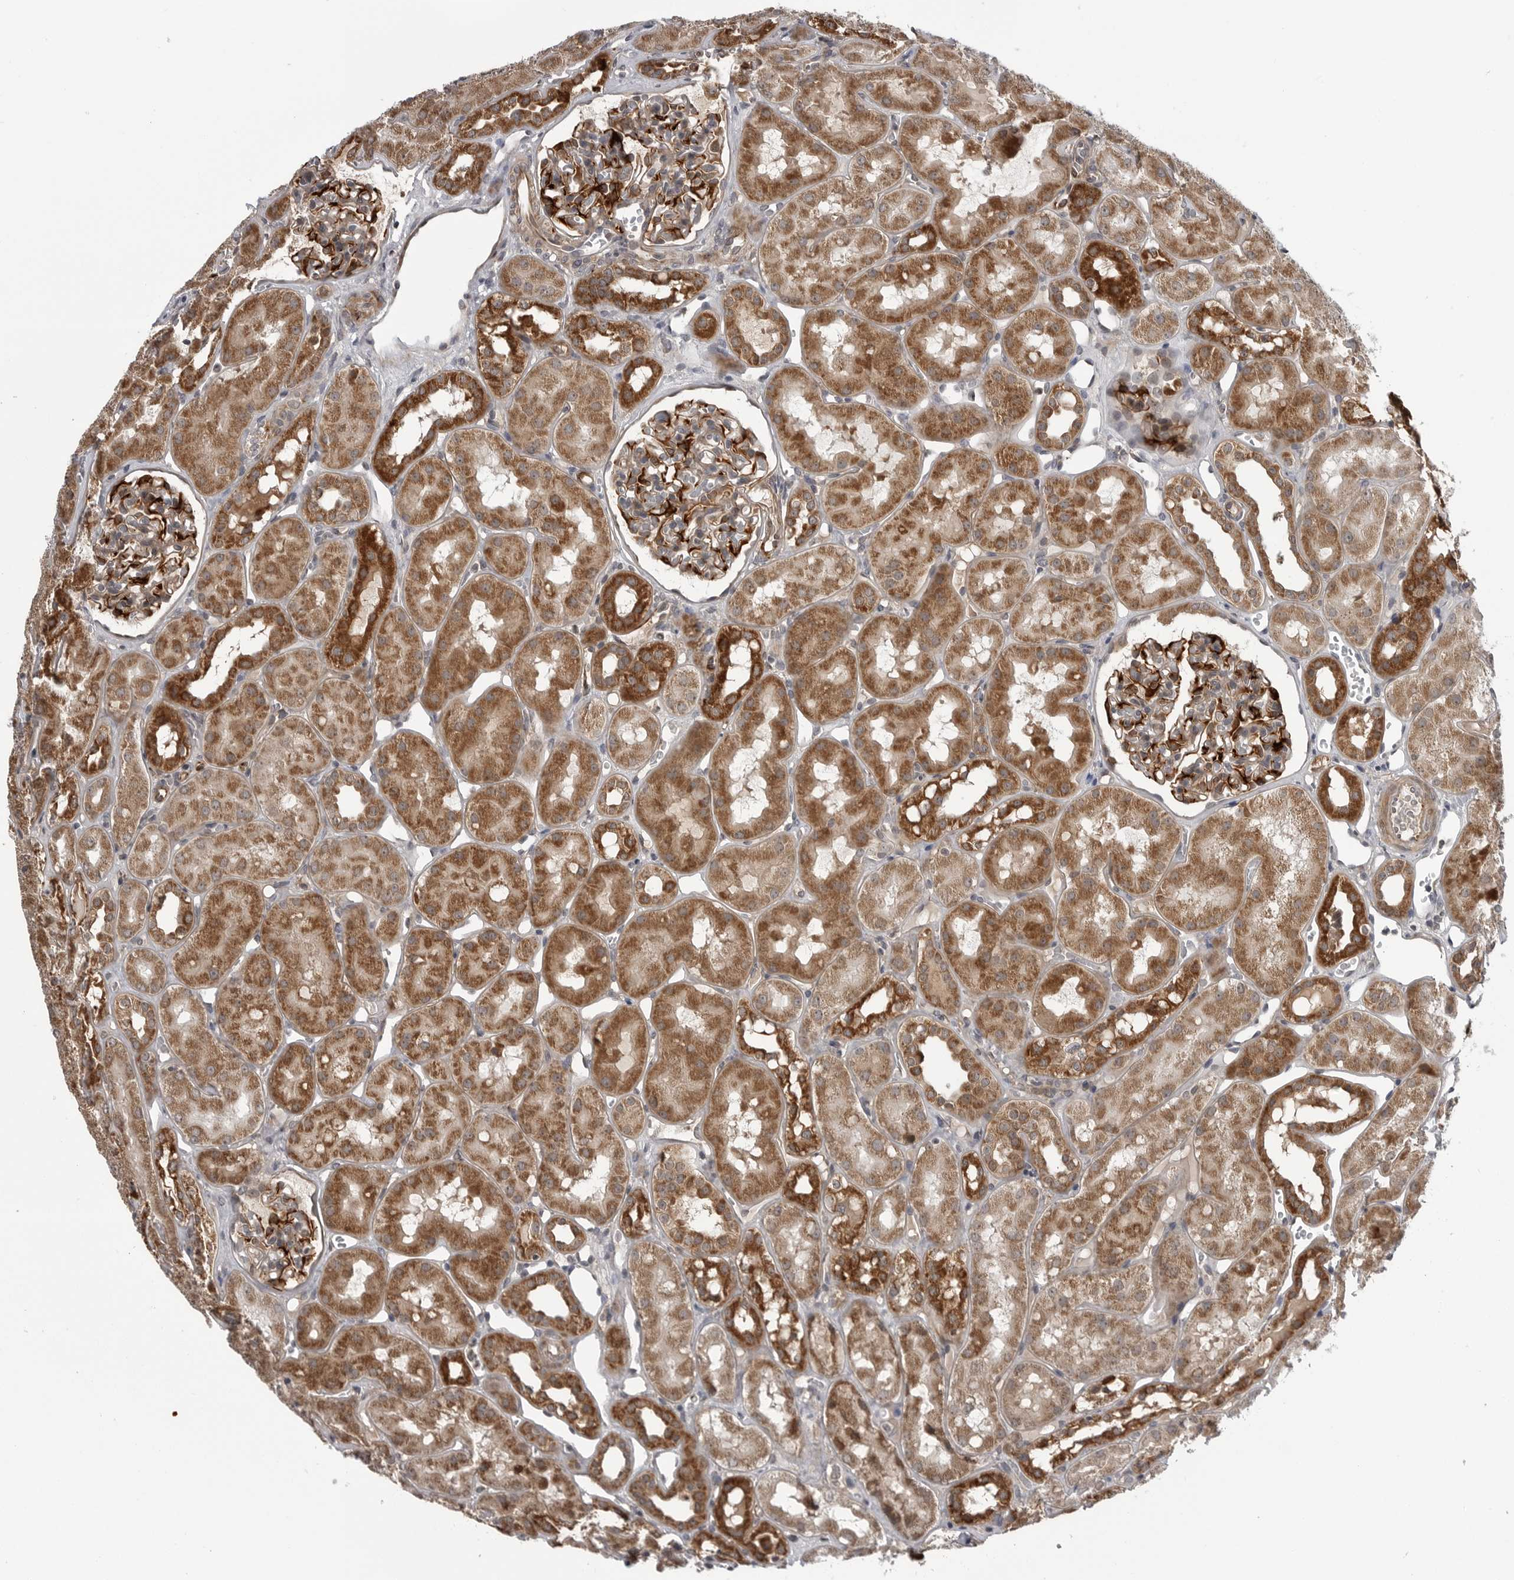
{"staining": {"intensity": "strong", "quantity": "25%-75%", "location": "cytoplasmic/membranous"}, "tissue": "kidney", "cell_type": "Cells in glomeruli", "image_type": "normal", "snomed": [{"axis": "morphology", "description": "Normal tissue, NOS"}, {"axis": "topography", "description": "Kidney"}], "caption": "Immunohistochemical staining of unremarkable kidney displays 25%-75% levels of strong cytoplasmic/membranous protein staining in about 25%-75% of cells in glomeruli.", "gene": "FAAP100", "patient": {"sex": "male", "age": 16}}